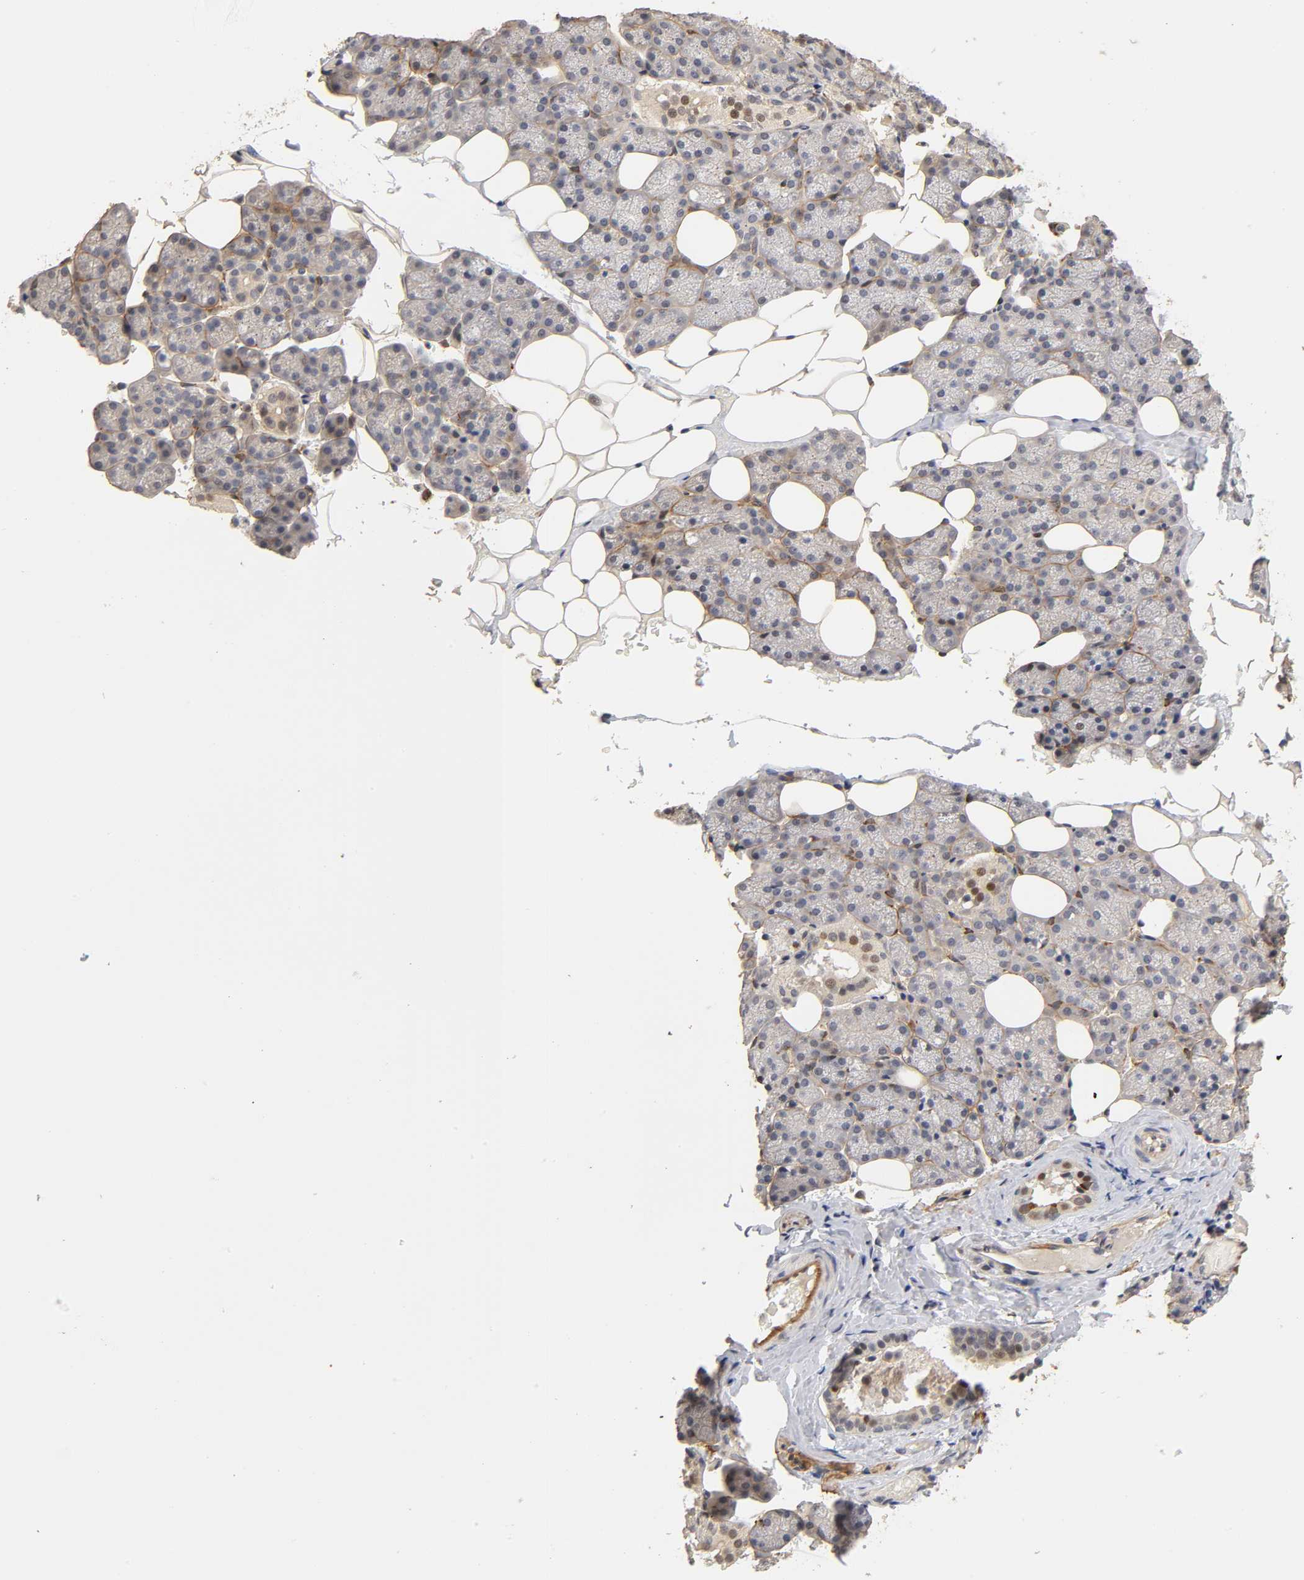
{"staining": {"intensity": "weak", "quantity": "25%-75%", "location": "cytoplasmic/membranous"}, "tissue": "salivary gland", "cell_type": "Glandular cells", "image_type": "normal", "snomed": [{"axis": "morphology", "description": "Normal tissue, NOS"}, {"axis": "topography", "description": "Lymph node"}, {"axis": "topography", "description": "Salivary gland"}], "caption": "Human salivary gland stained with a brown dye shows weak cytoplasmic/membranous positive positivity in about 25%-75% of glandular cells.", "gene": "LAMB1", "patient": {"sex": "male", "age": 8}}